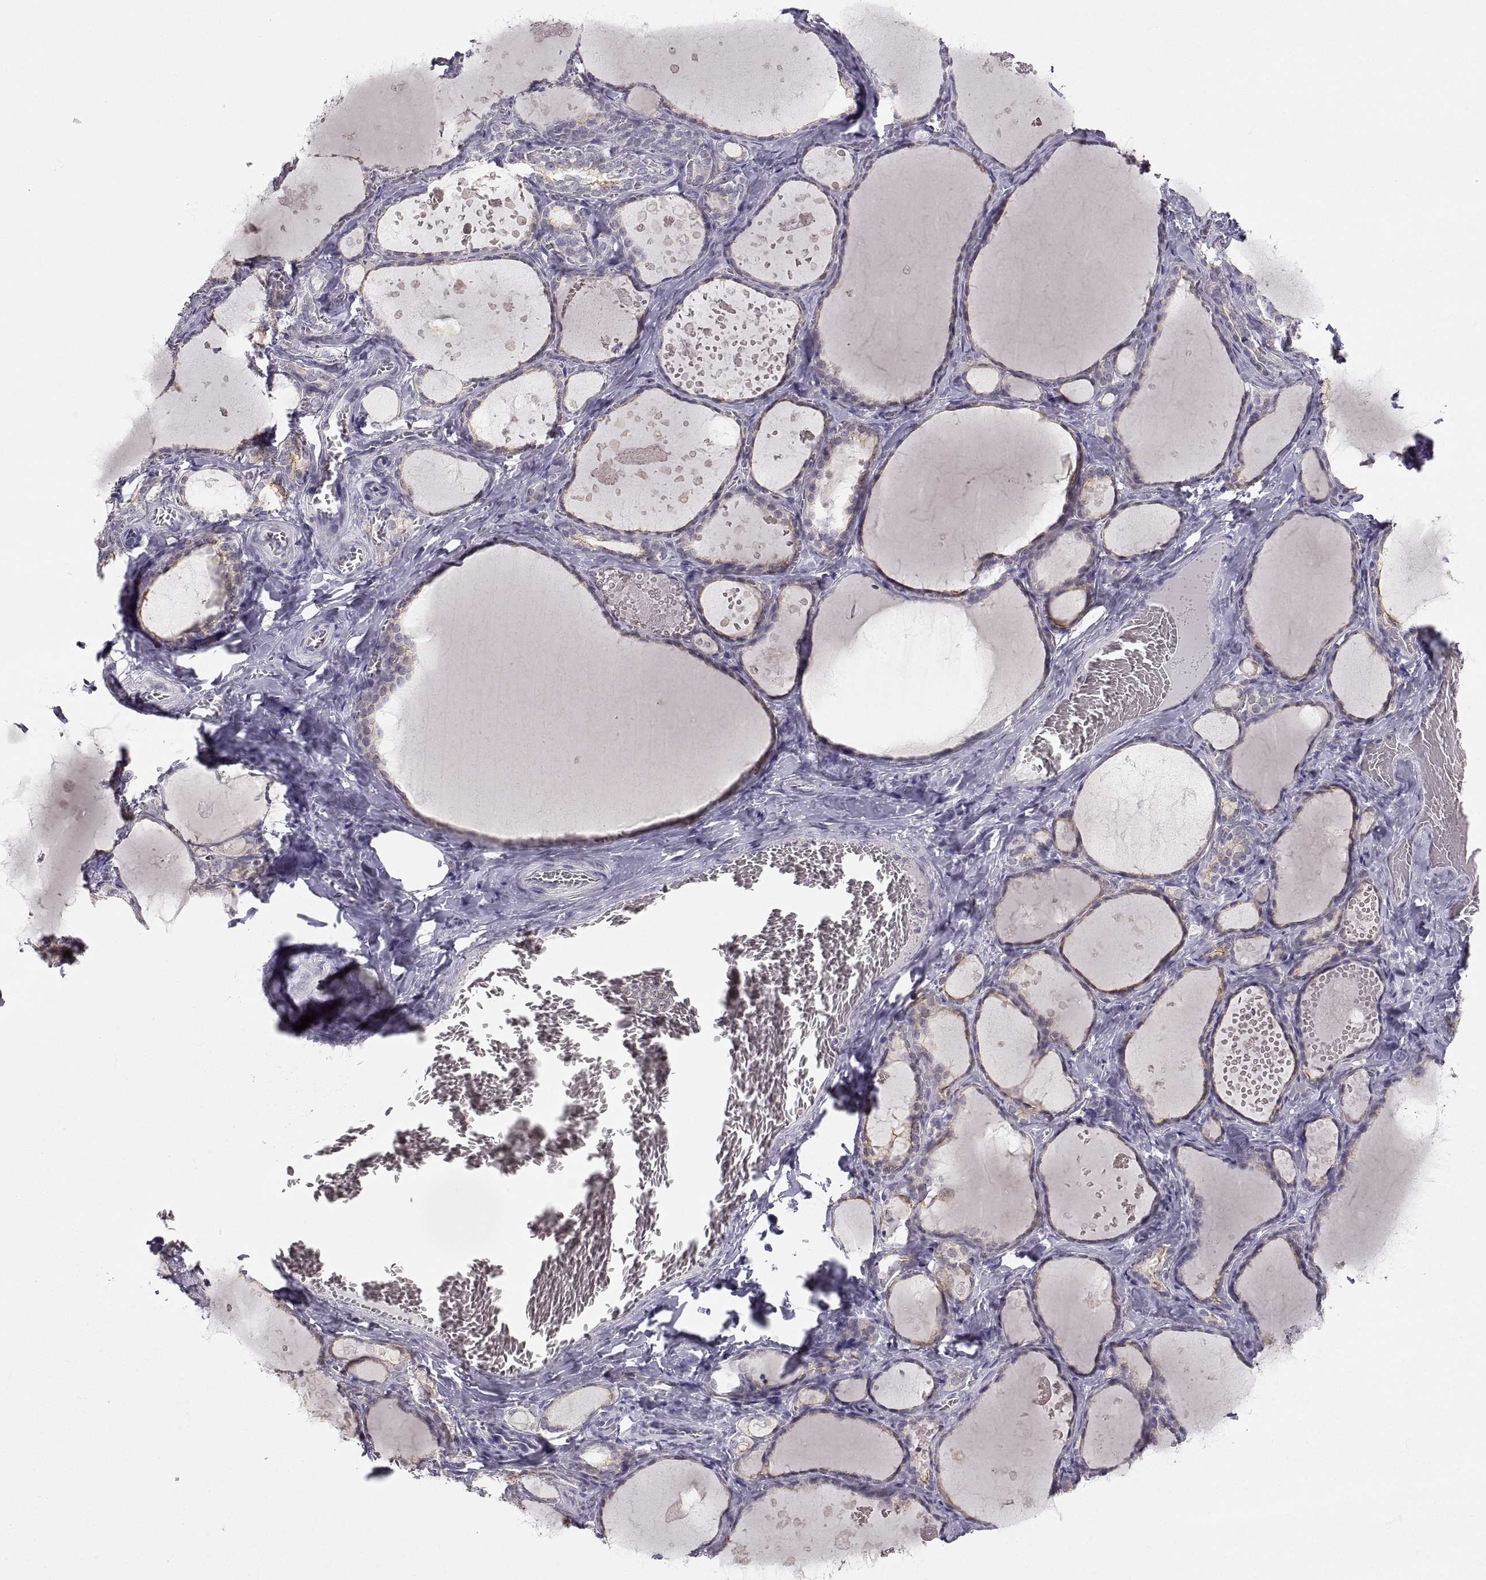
{"staining": {"intensity": "negative", "quantity": "none", "location": "none"}, "tissue": "thyroid gland", "cell_type": "Glandular cells", "image_type": "normal", "snomed": [{"axis": "morphology", "description": "Normal tissue, NOS"}, {"axis": "topography", "description": "Thyroid gland"}], "caption": "Human thyroid gland stained for a protein using immunohistochemistry (IHC) displays no staining in glandular cells.", "gene": "ZNF185", "patient": {"sex": "female", "age": 56}}